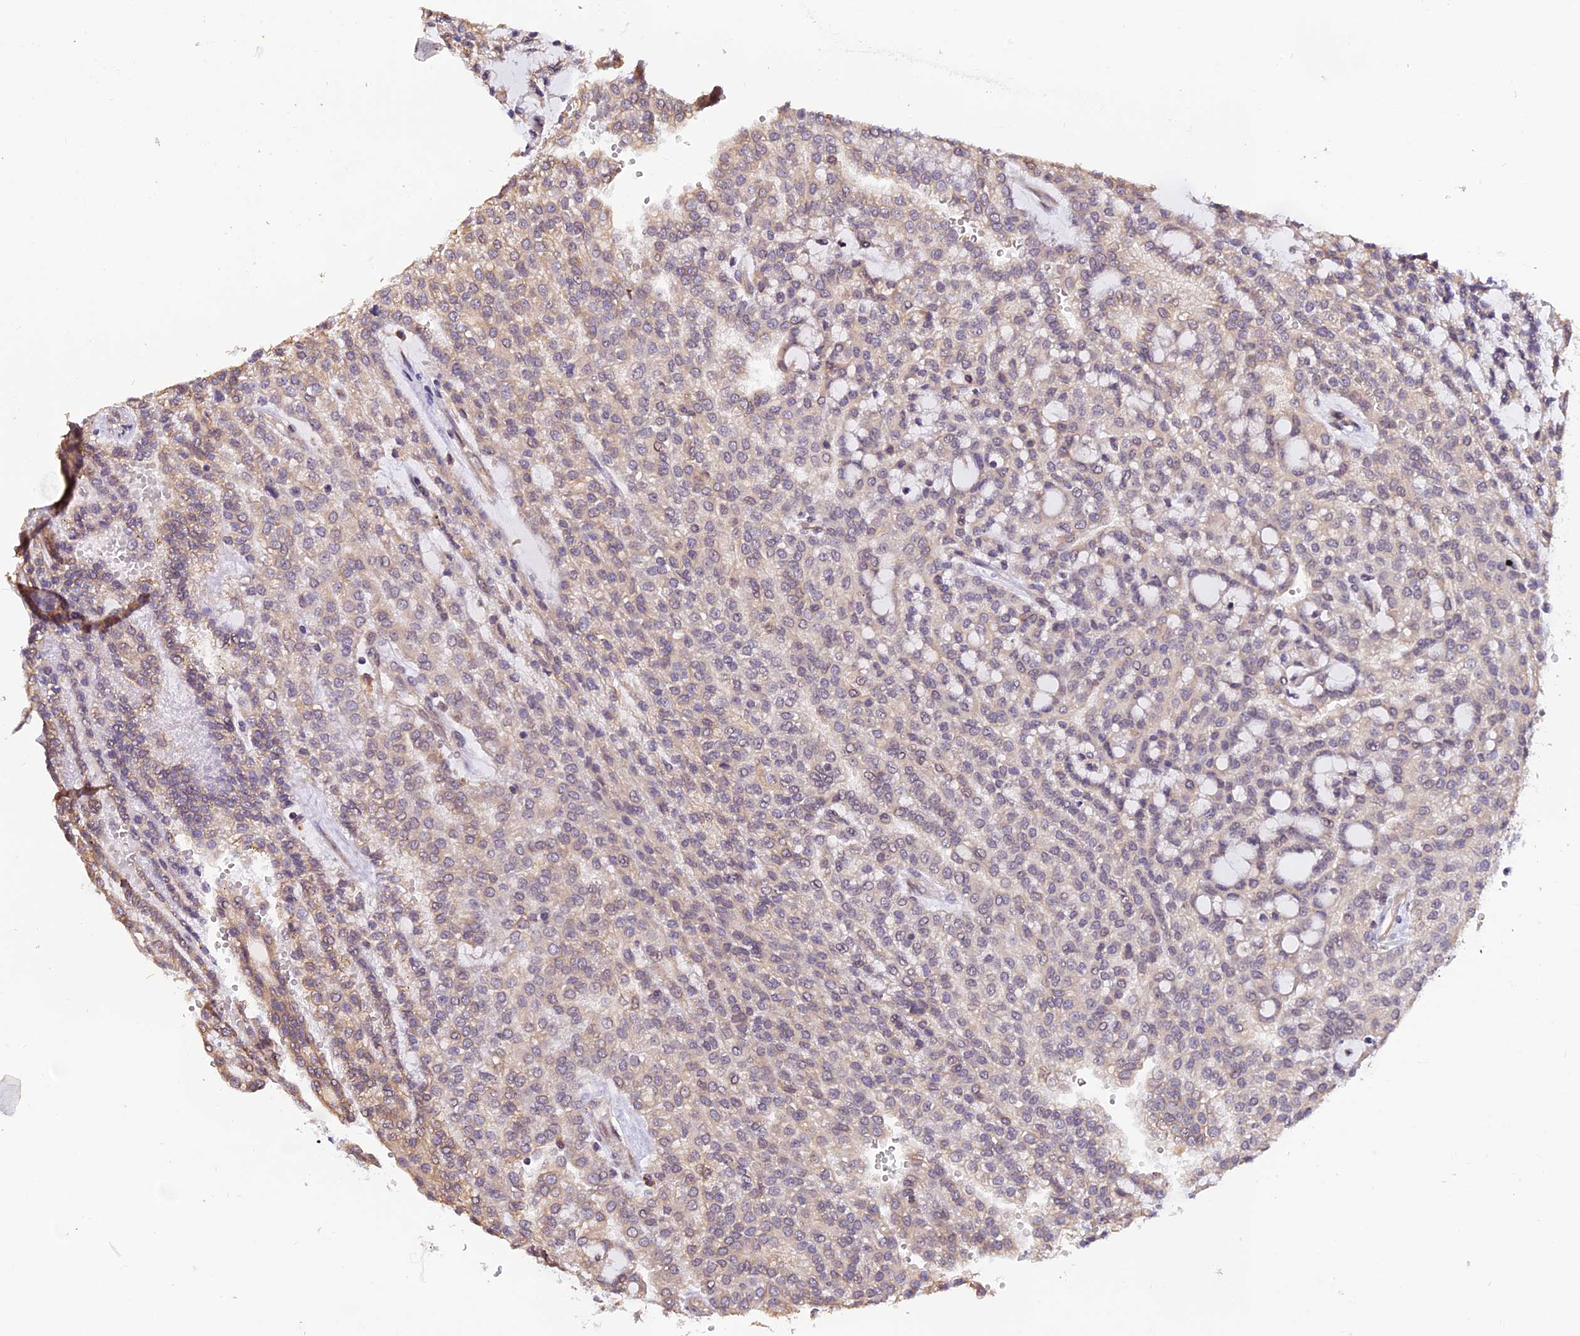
{"staining": {"intensity": "weak", "quantity": "25%-75%", "location": "nuclear"}, "tissue": "renal cancer", "cell_type": "Tumor cells", "image_type": "cancer", "snomed": [{"axis": "morphology", "description": "Adenocarcinoma, NOS"}, {"axis": "topography", "description": "Kidney"}], "caption": "Human renal cancer stained with a brown dye displays weak nuclear positive expression in about 25%-75% of tumor cells.", "gene": "ZC3H4", "patient": {"sex": "male", "age": 63}}